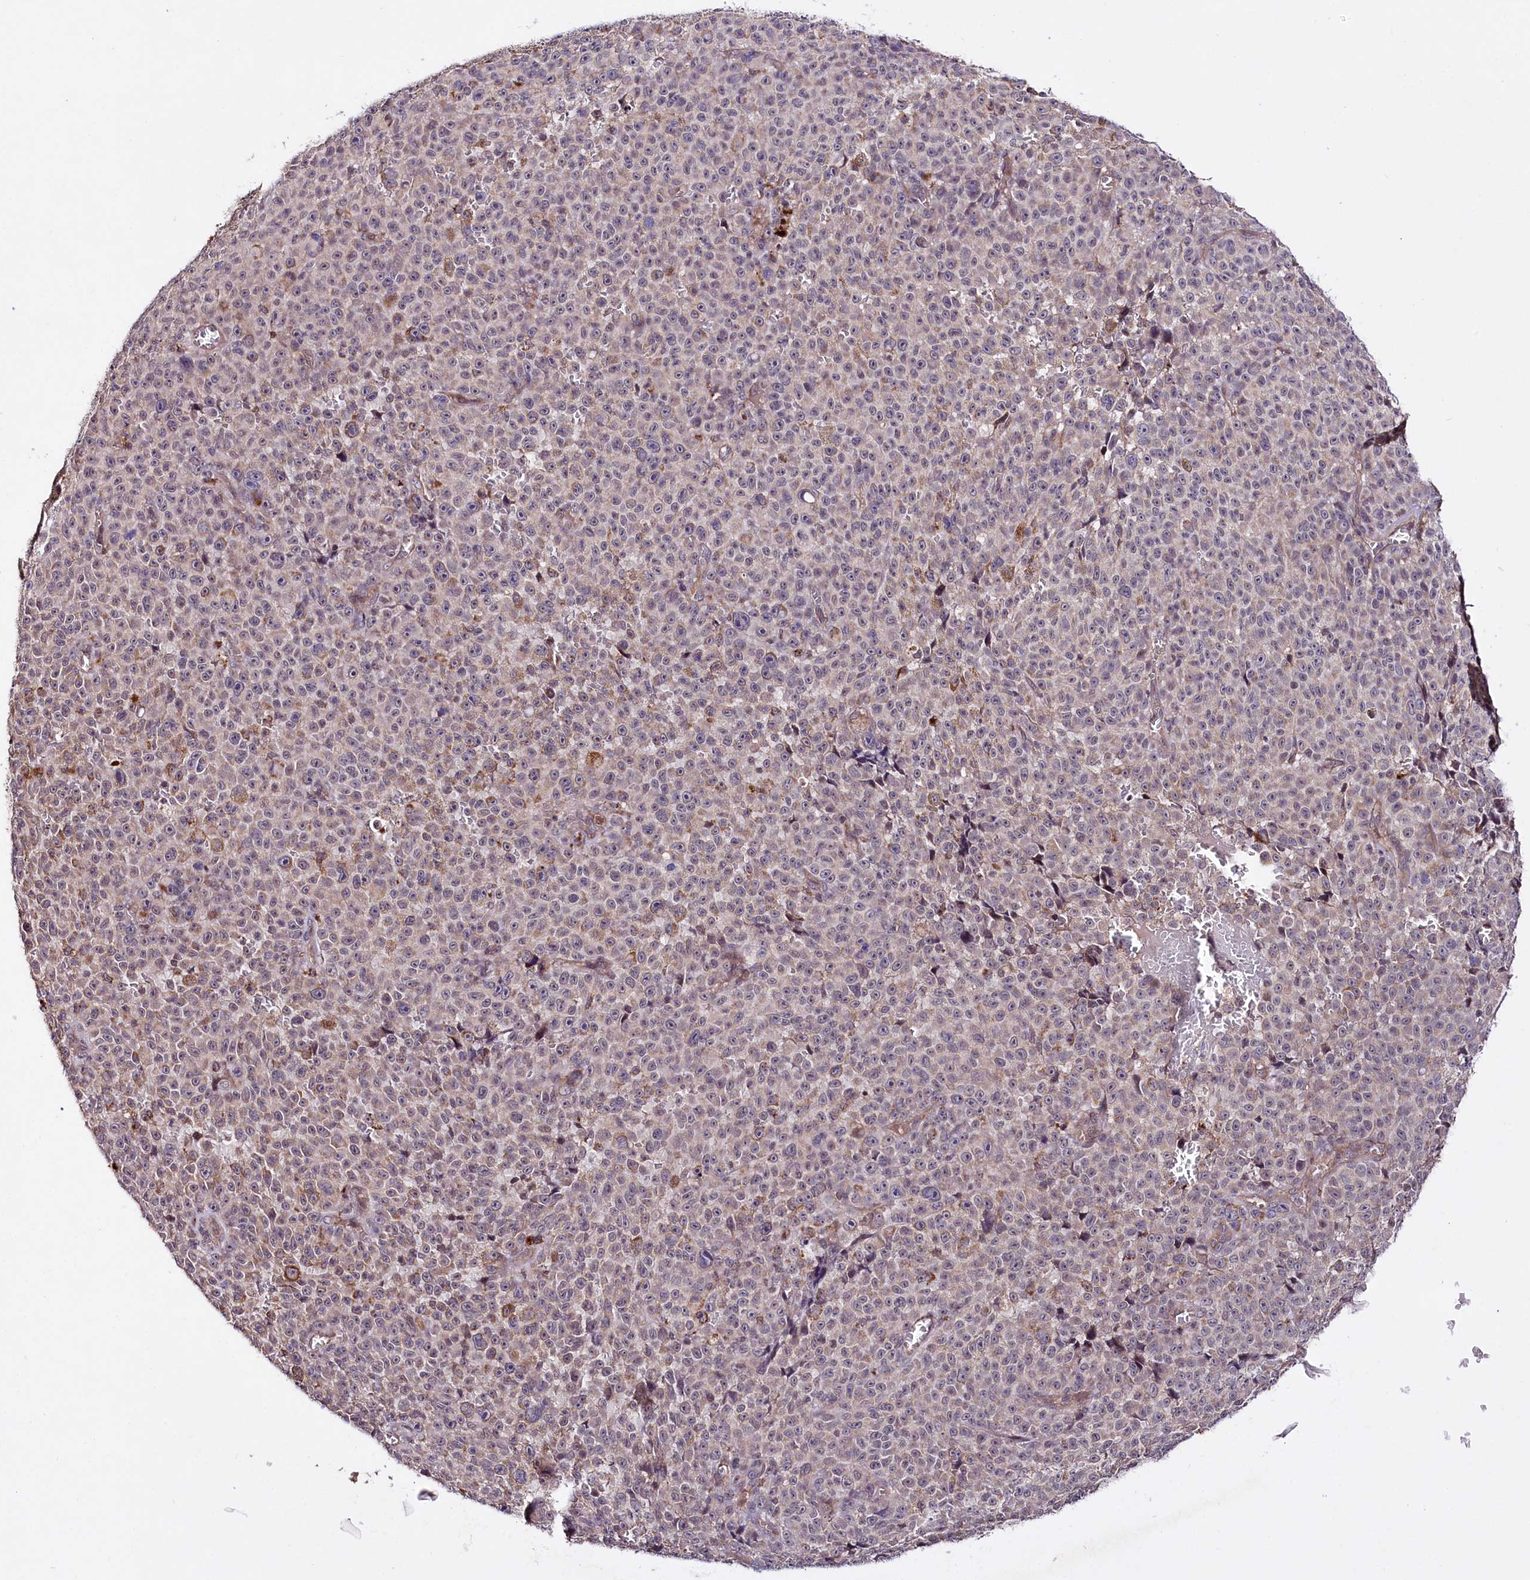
{"staining": {"intensity": "moderate", "quantity": "<25%", "location": "cytoplasmic/membranous"}, "tissue": "melanoma", "cell_type": "Tumor cells", "image_type": "cancer", "snomed": [{"axis": "morphology", "description": "Malignant melanoma, NOS"}, {"axis": "topography", "description": "Skin"}], "caption": "Immunohistochemical staining of human melanoma displays low levels of moderate cytoplasmic/membranous protein positivity in about <25% of tumor cells.", "gene": "TAFAZZIN", "patient": {"sex": "female", "age": 82}}